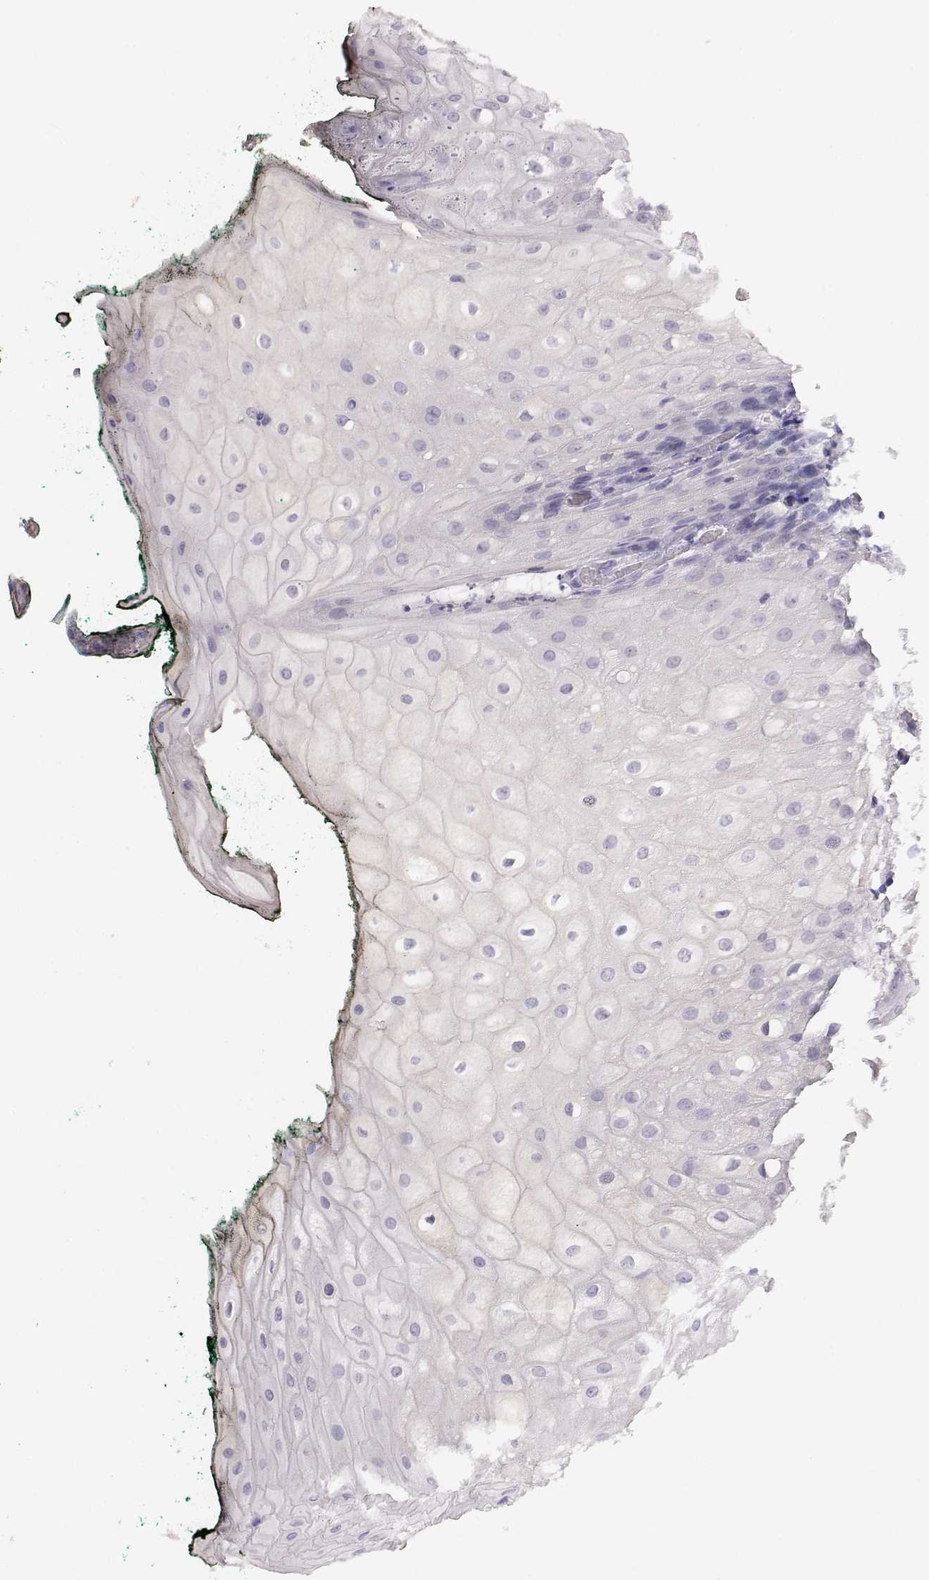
{"staining": {"intensity": "negative", "quantity": "none", "location": "none"}, "tissue": "oral mucosa", "cell_type": "Squamous epithelial cells", "image_type": "normal", "snomed": [{"axis": "morphology", "description": "Normal tissue, NOS"}, {"axis": "topography", "description": "Oral tissue"}, {"axis": "topography", "description": "Head-Neck"}], "caption": "An immunohistochemistry (IHC) photomicrograph of normal oral mucosa is shown. There is no staining in squamous epithelial cells of oral mucosa.", "gene": "CDHR1", "patient": {"sex": "female", "age": 68}}